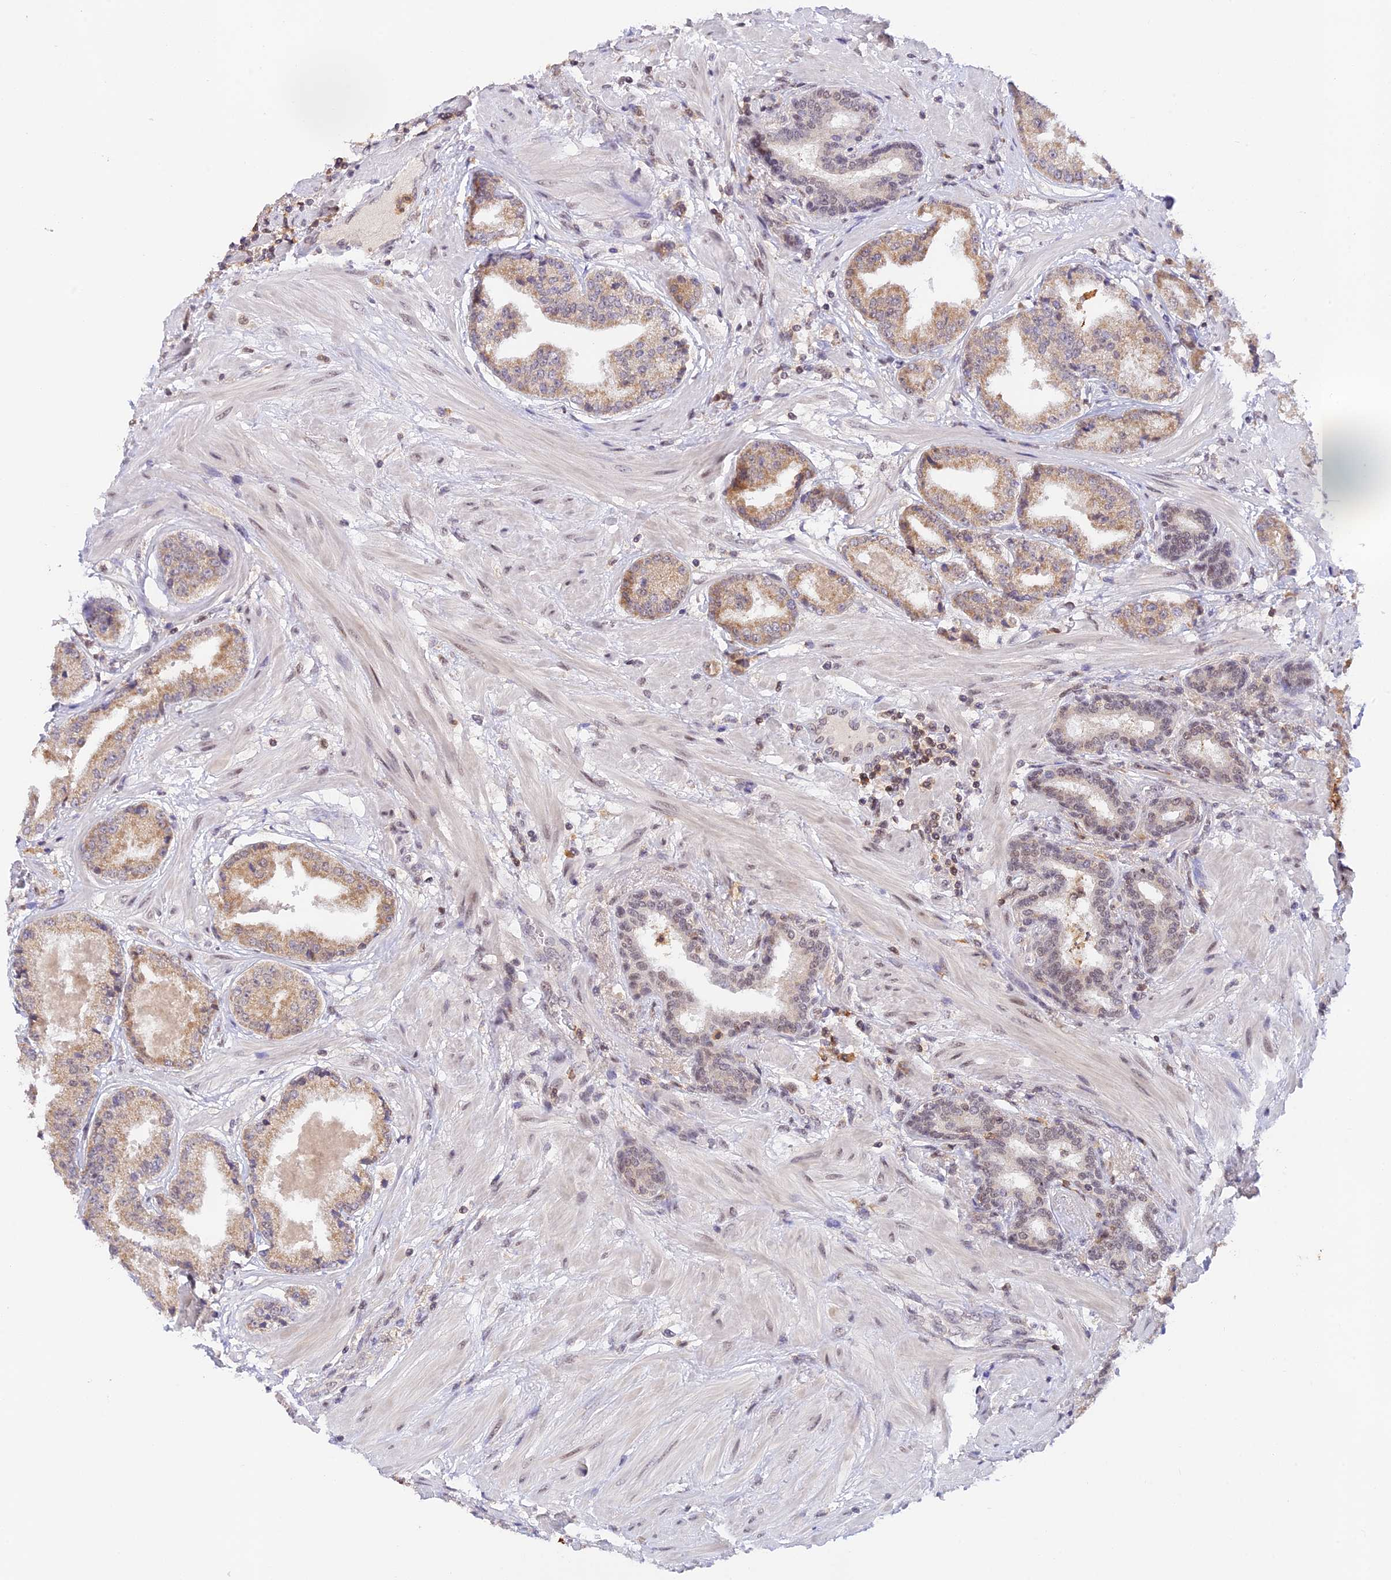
{"staining": {"intensity": "weak", "quantity": "25%-75%", "location": "cytoplasmic/membranous"}, "tissue": "prostate cancer", "cell_type": "Tumor cells", "image_type": "cancer", "snomed": [{"axis": "morphology", "description": "Adenocarcinoma, High grade"}, {"axis": "topography", "description": "Prostate"}], "caption": "Protein expression analysis of human prostate cancer (adenocarcinoma (high-grade)) reveals weak cytoplasmic/membranous expression in approximately 25%-75% of tumor cells. The protein of interest is stained brown, and the nuclei are stained in blue (DAB IHC with brightfield microscopy, high magnification).", "gene": "PEX16", "patient": {"sex": "male", "age": 63}}